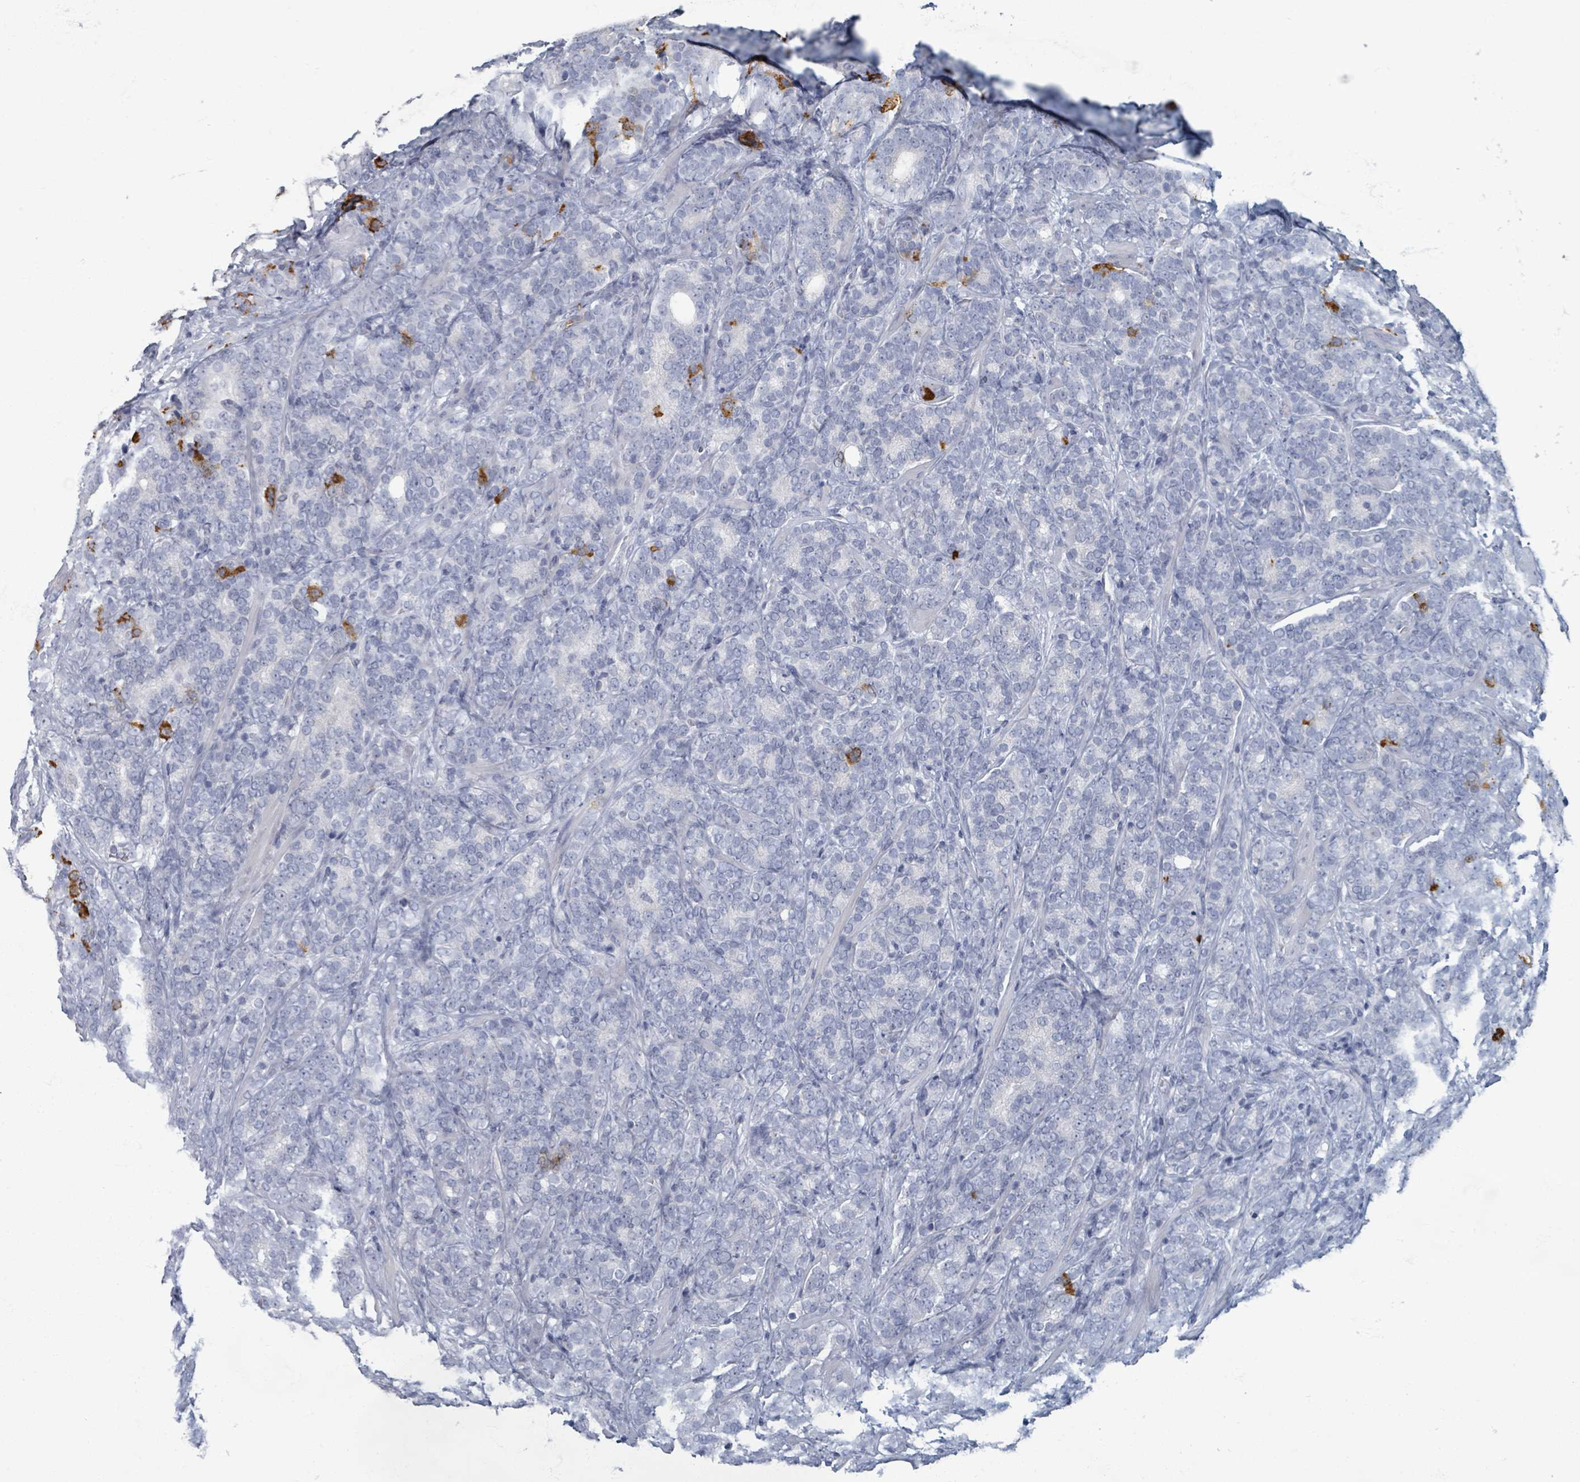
{"staining": {"intensity": "negative", "quantity": "none", "location": "none"}, "tissue": "prostate cancer", "cell_type": "Tumor cells", "image_type": "cancer", "snomed": [{"axis": "morphology", "description": "Adenocarcinoma, High grade"}, {"axis": "topography", "description": "Prostate"}], "caption": "Immunohistochemical staining of prostate adenocarcinoma (high-grade) shows no significant positivity in tumor cells.", "gene": "WNT11", "patient": {"sex": "male", "age": 64}}